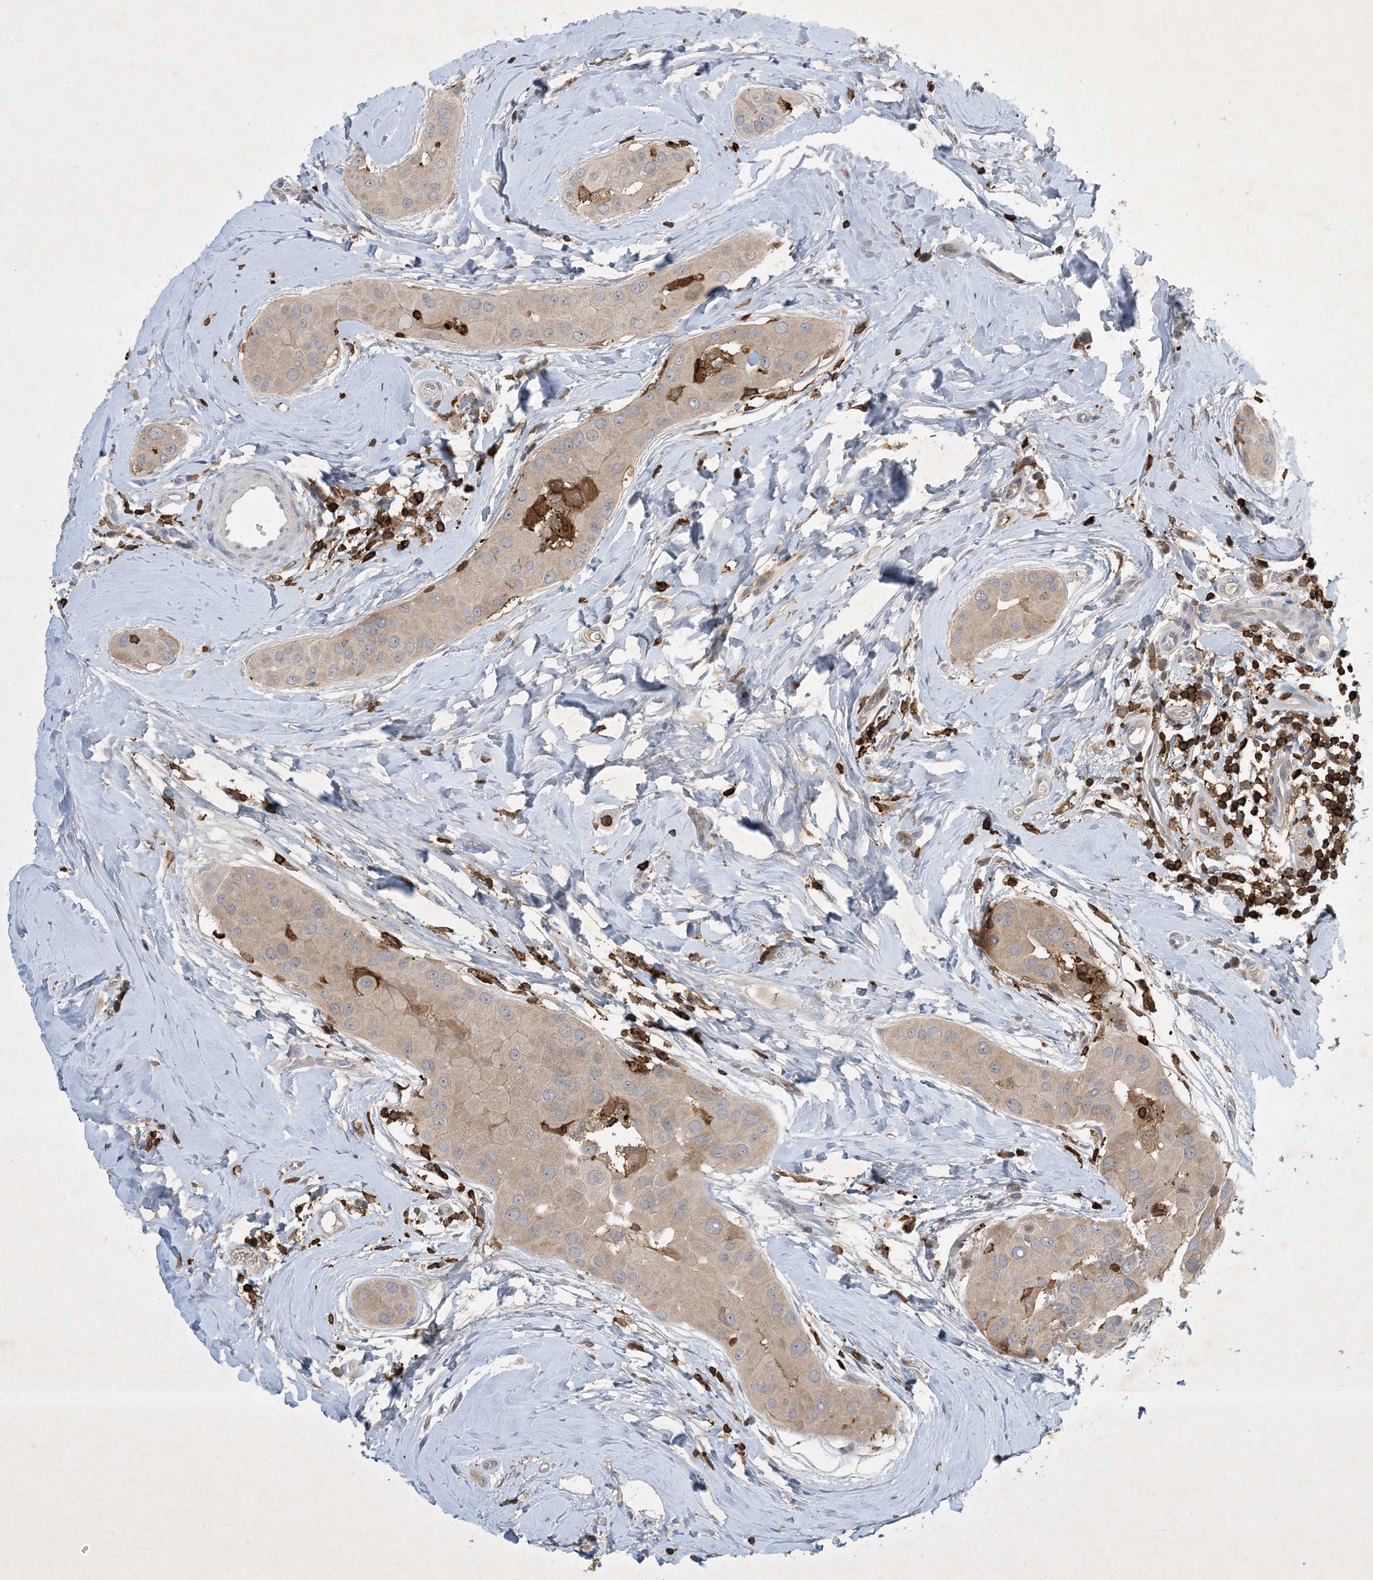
{"staining": {"intensity": "negative", "quantity": "none", "location": "none"}, "tissue": "thyroid cancer", "cell_type": "Tumor cells", "image_type": "cancer", "snomed": [{"axis": "morphology", "description": "Papillary adenocarcinoma, NOS"}, {"axis": "topography", "description": "Thyroid gland"}], "caption": "Image shows no protein staining in tumor cells of thyroid papillary adenocarcinoma tissue.", "gene": "AK9", "patient": {"sex": "male", "age": 33}}